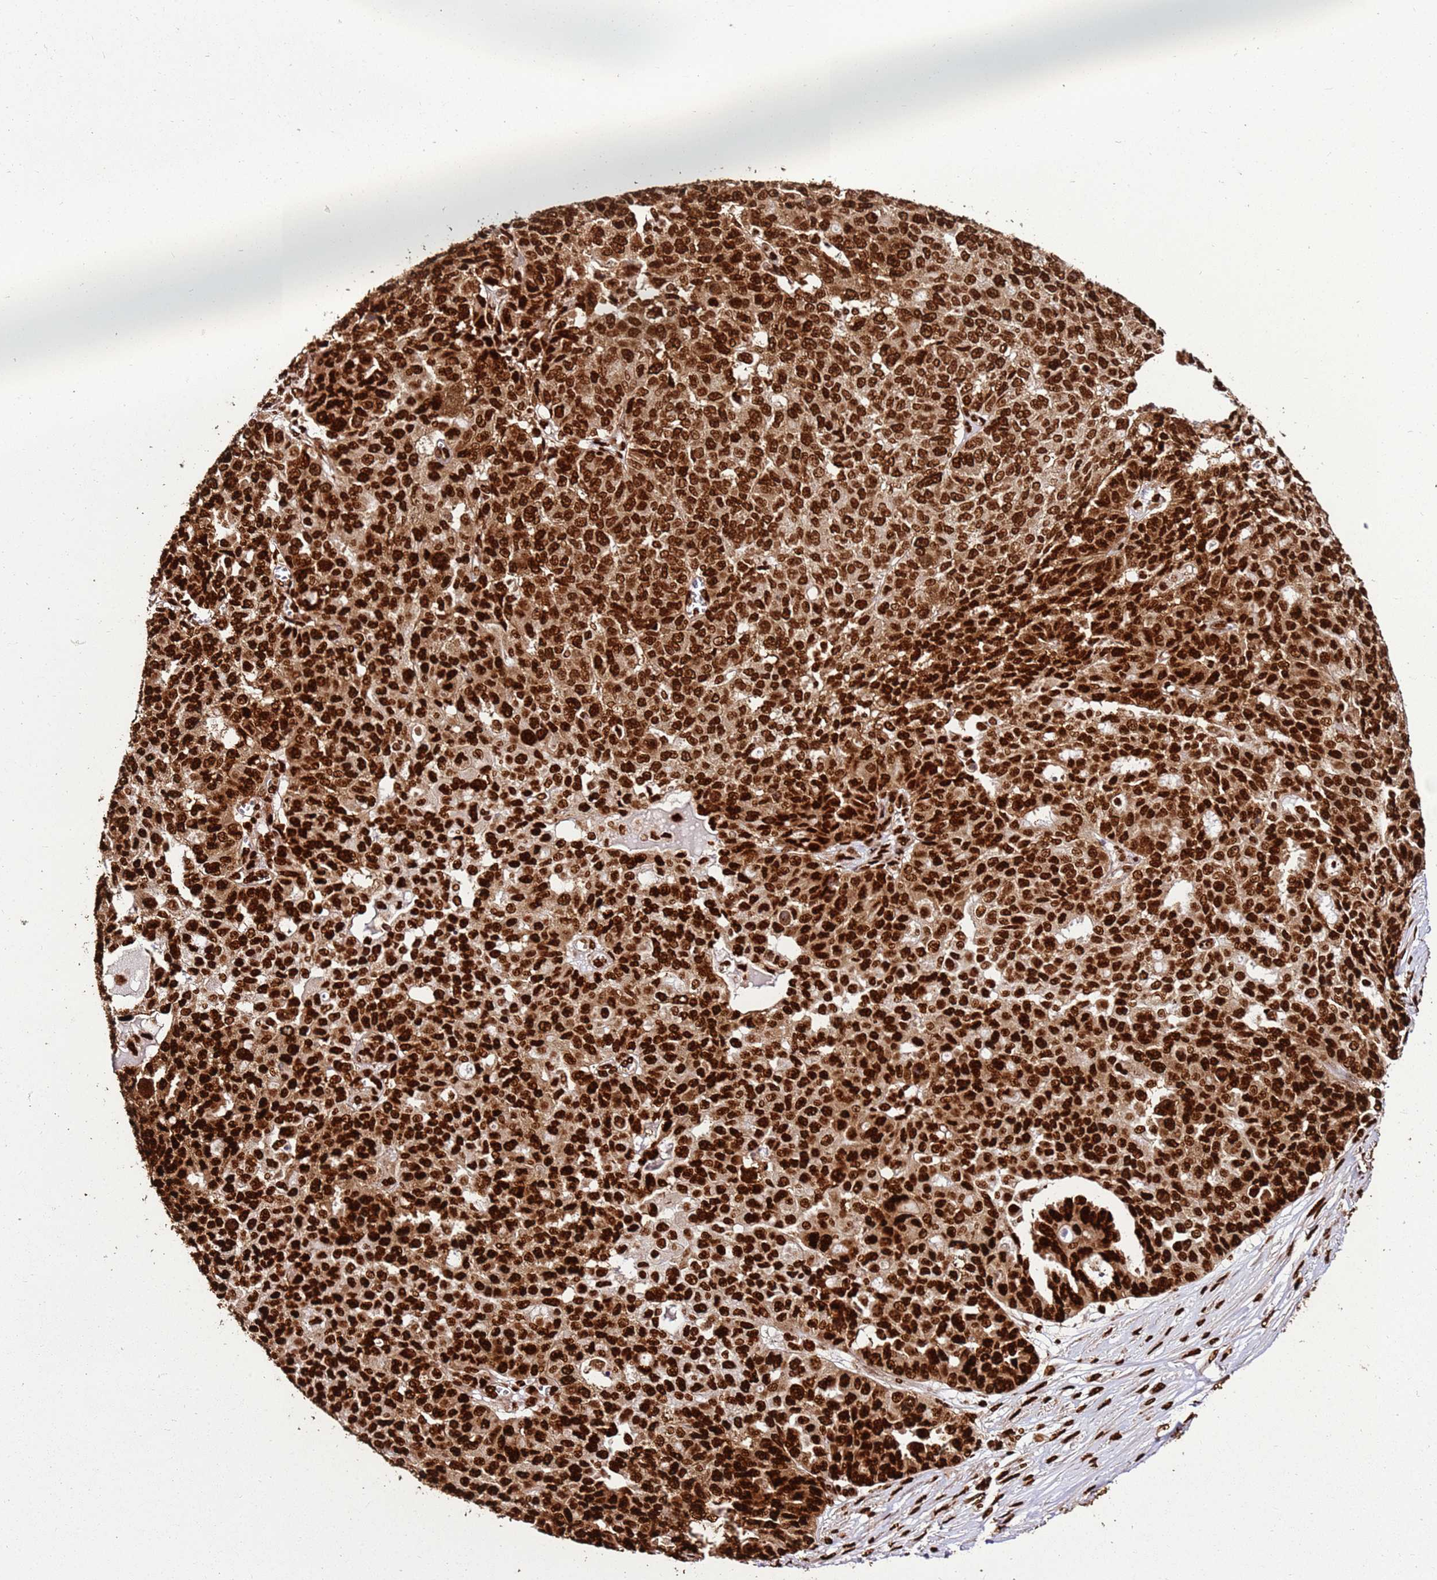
{"staining": {"intensity": "strong", "quantity": ">75%", "location": "nuclear"}, "tissue": "ovarian cancer", "cell_type": "Tumor cells", "image_type": "cancer", "snomed": [{"axis": "morphology", "description": "Cystadenocarcinoma, serous, NOS"}, {"axis": "topography", "description": "Soft tissue"}, {"axis": "topography", "description": "Ovary"}], "caption": "IHC of ovarian serous cystadenocarcinoma exhibits high levels of strong nuclear expression in about >75% of tumor cells. (Stains: DAB (3,3'-diaminobenzidine) in brown, nuclei in blue, Microscopy: brightfield microscopy at high magnification).", "gene": "HNRNPAB", "patient": {"sex": "female", "age": 57}}